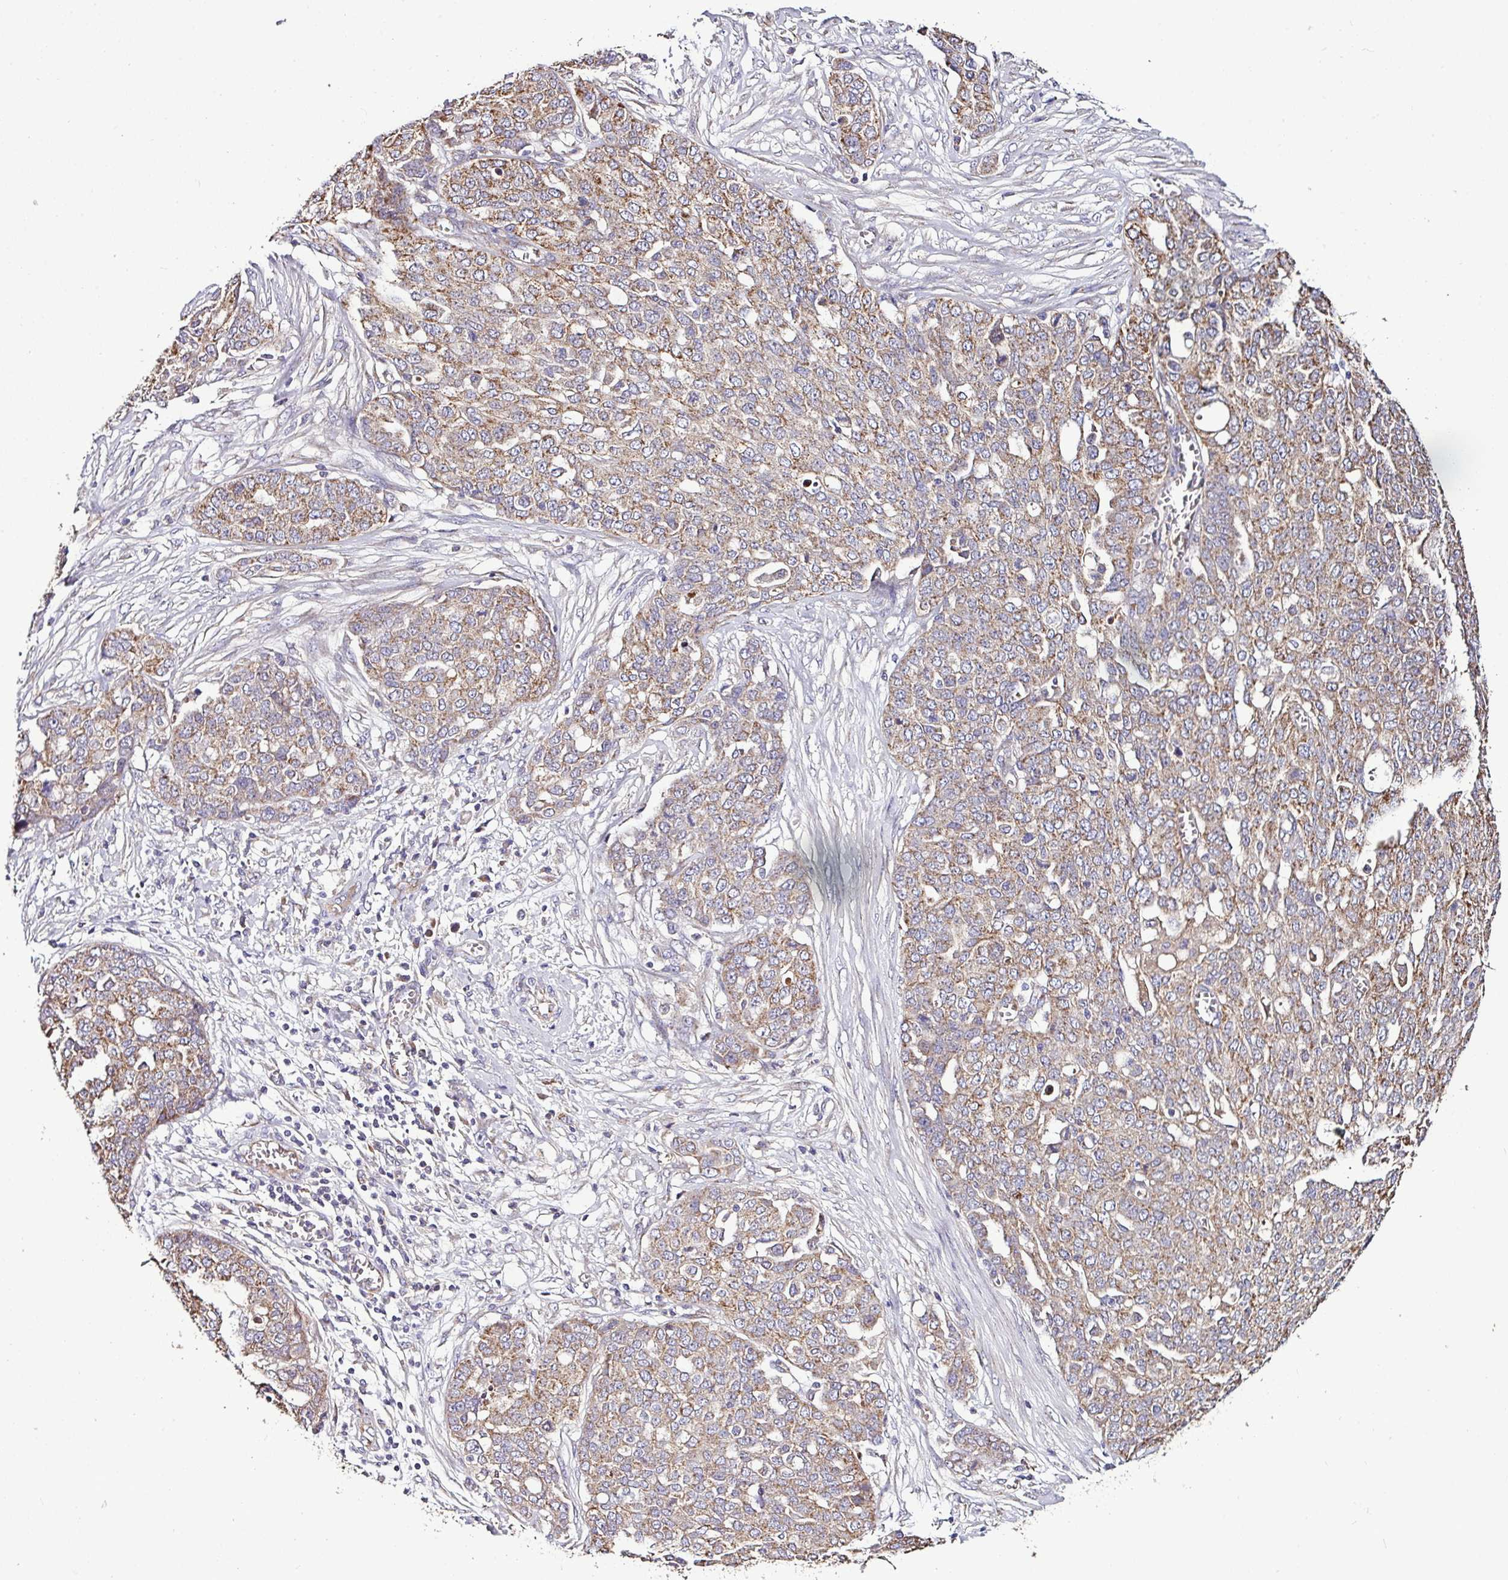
{"staining": {"intensity": "moderate", "quantity": ">75%", "location": "cytoplasmic/membranous"}, "tissue": "ovarian cancer", "cell_type": "Tumor cells", "image_type": "cancer", "snomed": [{"axis": "morphology", "description": "Cystadenocarcinoma, serous, NOS"}, {"axis": "topography", "description": "Soft tissue"}, {"axis": "topography", "description": "Ovary"}], "caption": "Tumor cells display medium levels of moderate cytoplasmic/membranous positivity in about >75% of cells in ovarian serous cystadenocarcinoma.", "gene": "CPD", "patient": {"sex": "female", "age": 57}}